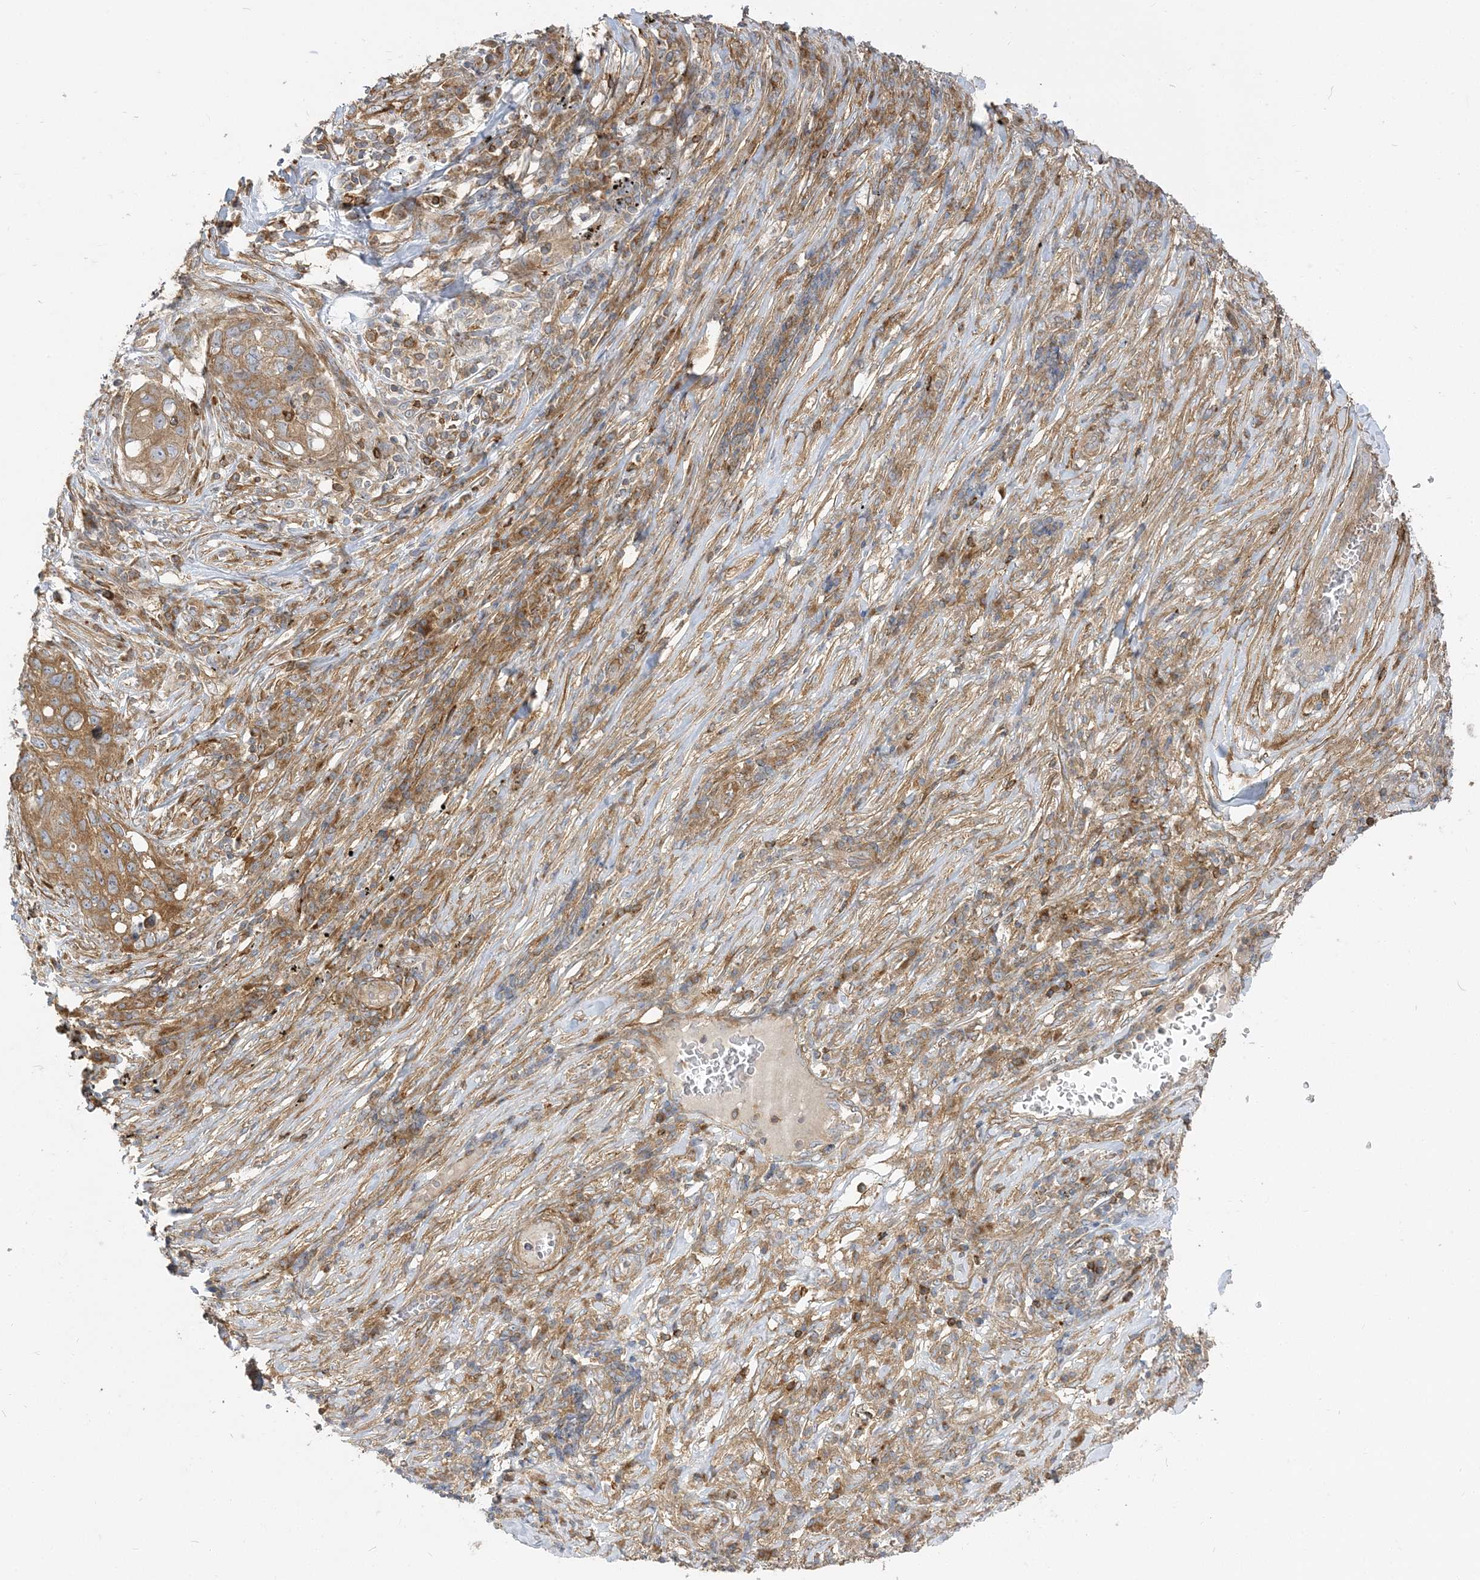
{"staining": {"intensity": "moderate", "quantity": ">75%", "location": "cytoplasmic/membranous"}, "tissue": "lung cancer", "cell_type": "Tumor cells", "image_type": "cancer", "snomed": [{"axis": "morphology", "description": "Squamous cell carcinoma, NOS"}, {"axis": "topography", "description": "Lung"}], "caption": "Lung cancer stained with a brown dye exhibits moderate cytoplasmic/membranous positive staining in about >75% of tumor cells.", "gene": "STAM", "patient": {"sex": "female", "age": 63}}